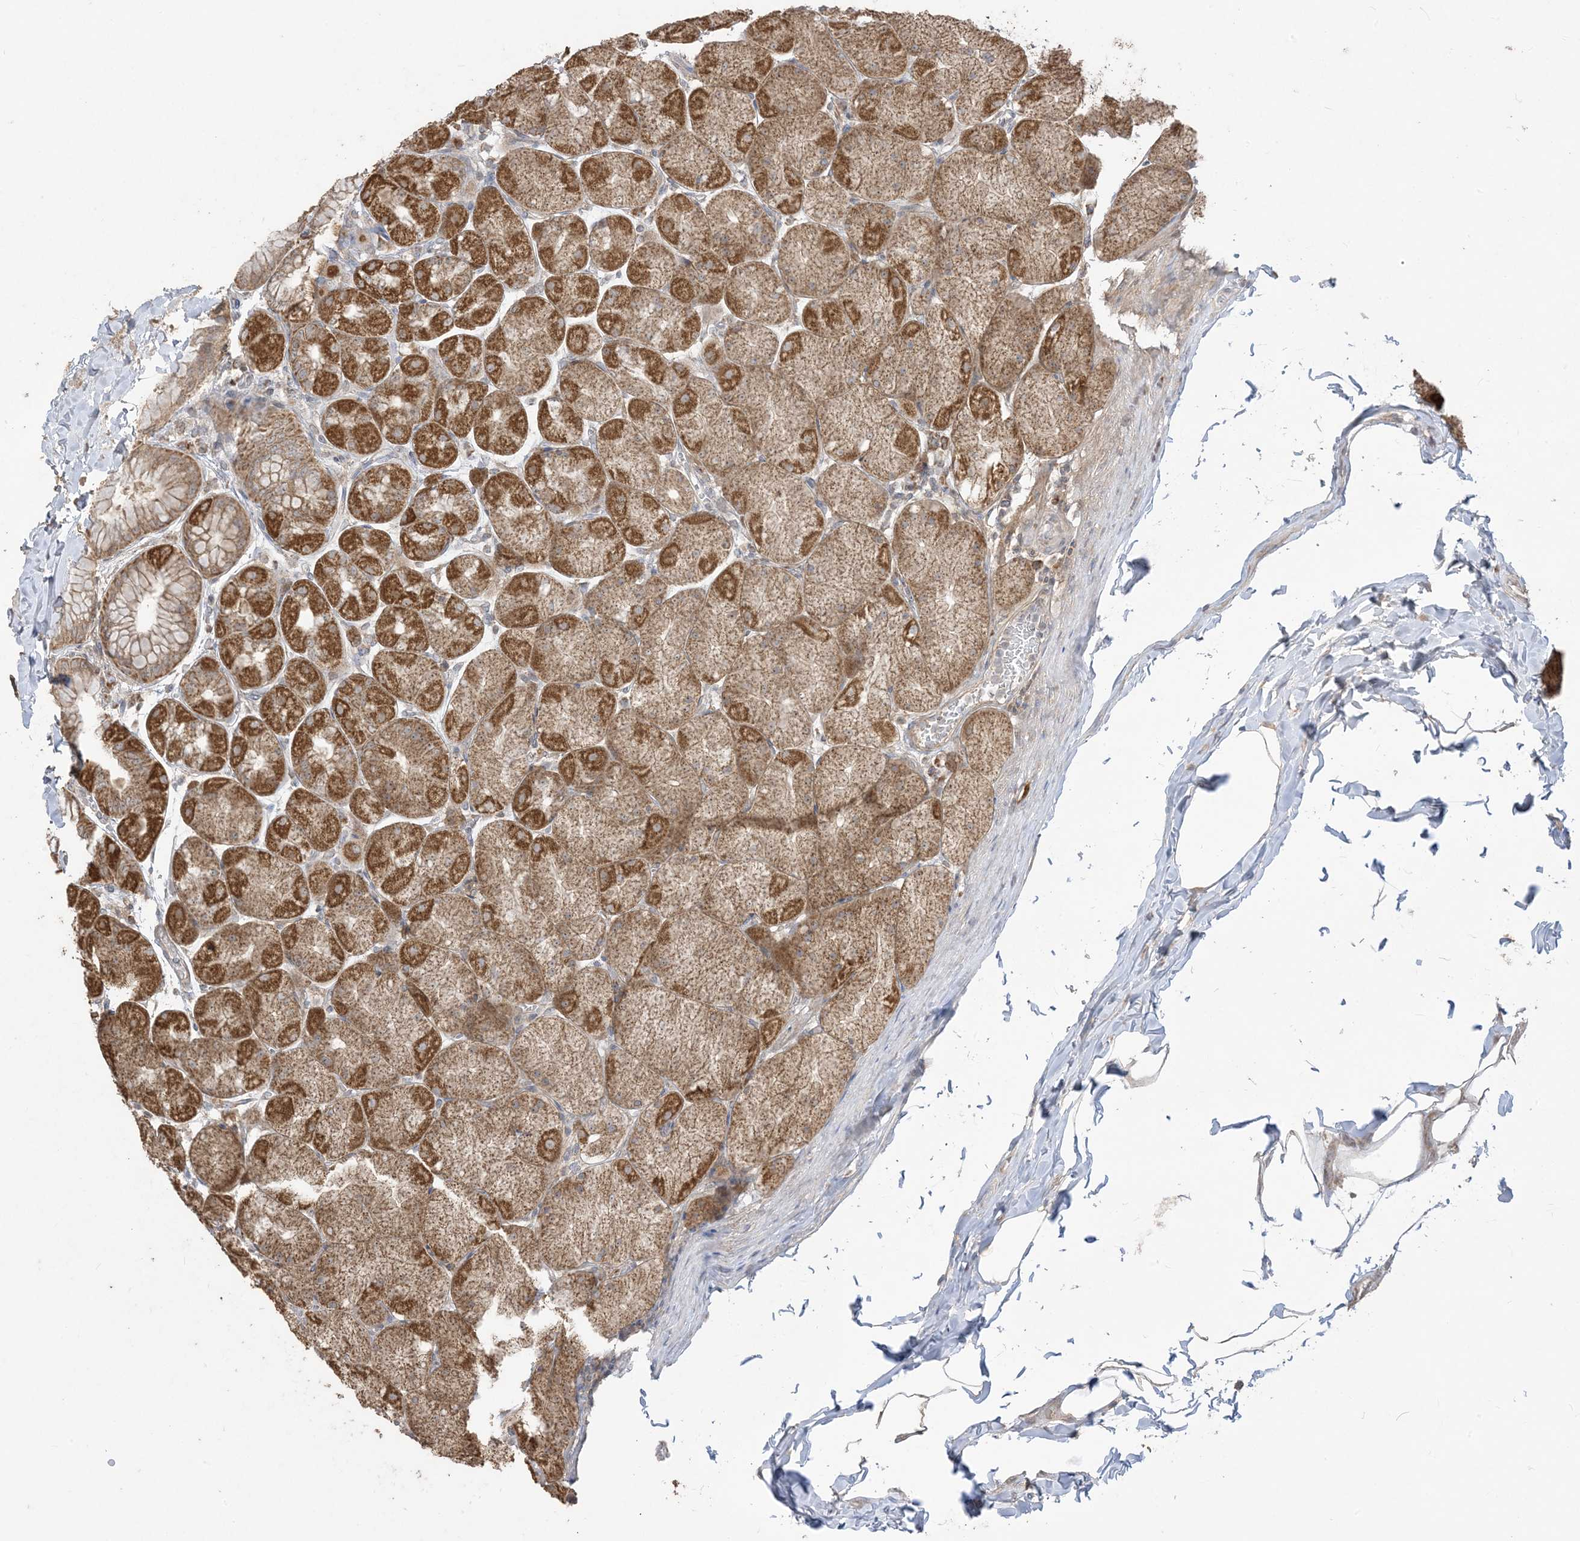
{"staining": {"intensity": "strong", "quantity": ">75%", "location": "cytoplasmic/membranous"}, "tissue": "stomach", "cell_type": "Glandular cells", "image_type": "normal", "snomed": [{"axis": "morphology", "description": "Normal tissue, NOS"}, {"axis": "topography", "description": "Stomach, upper"}], "caption": "Strong cytoplasmic/membranous staining is appreciated in approximately >75% of glandular cells in normal stomach. (DAB IHC, brown staining for protein, blue staining for nuclei).", "gene": "SIRT3", "patient": {"sex": "female", "age": 56}}